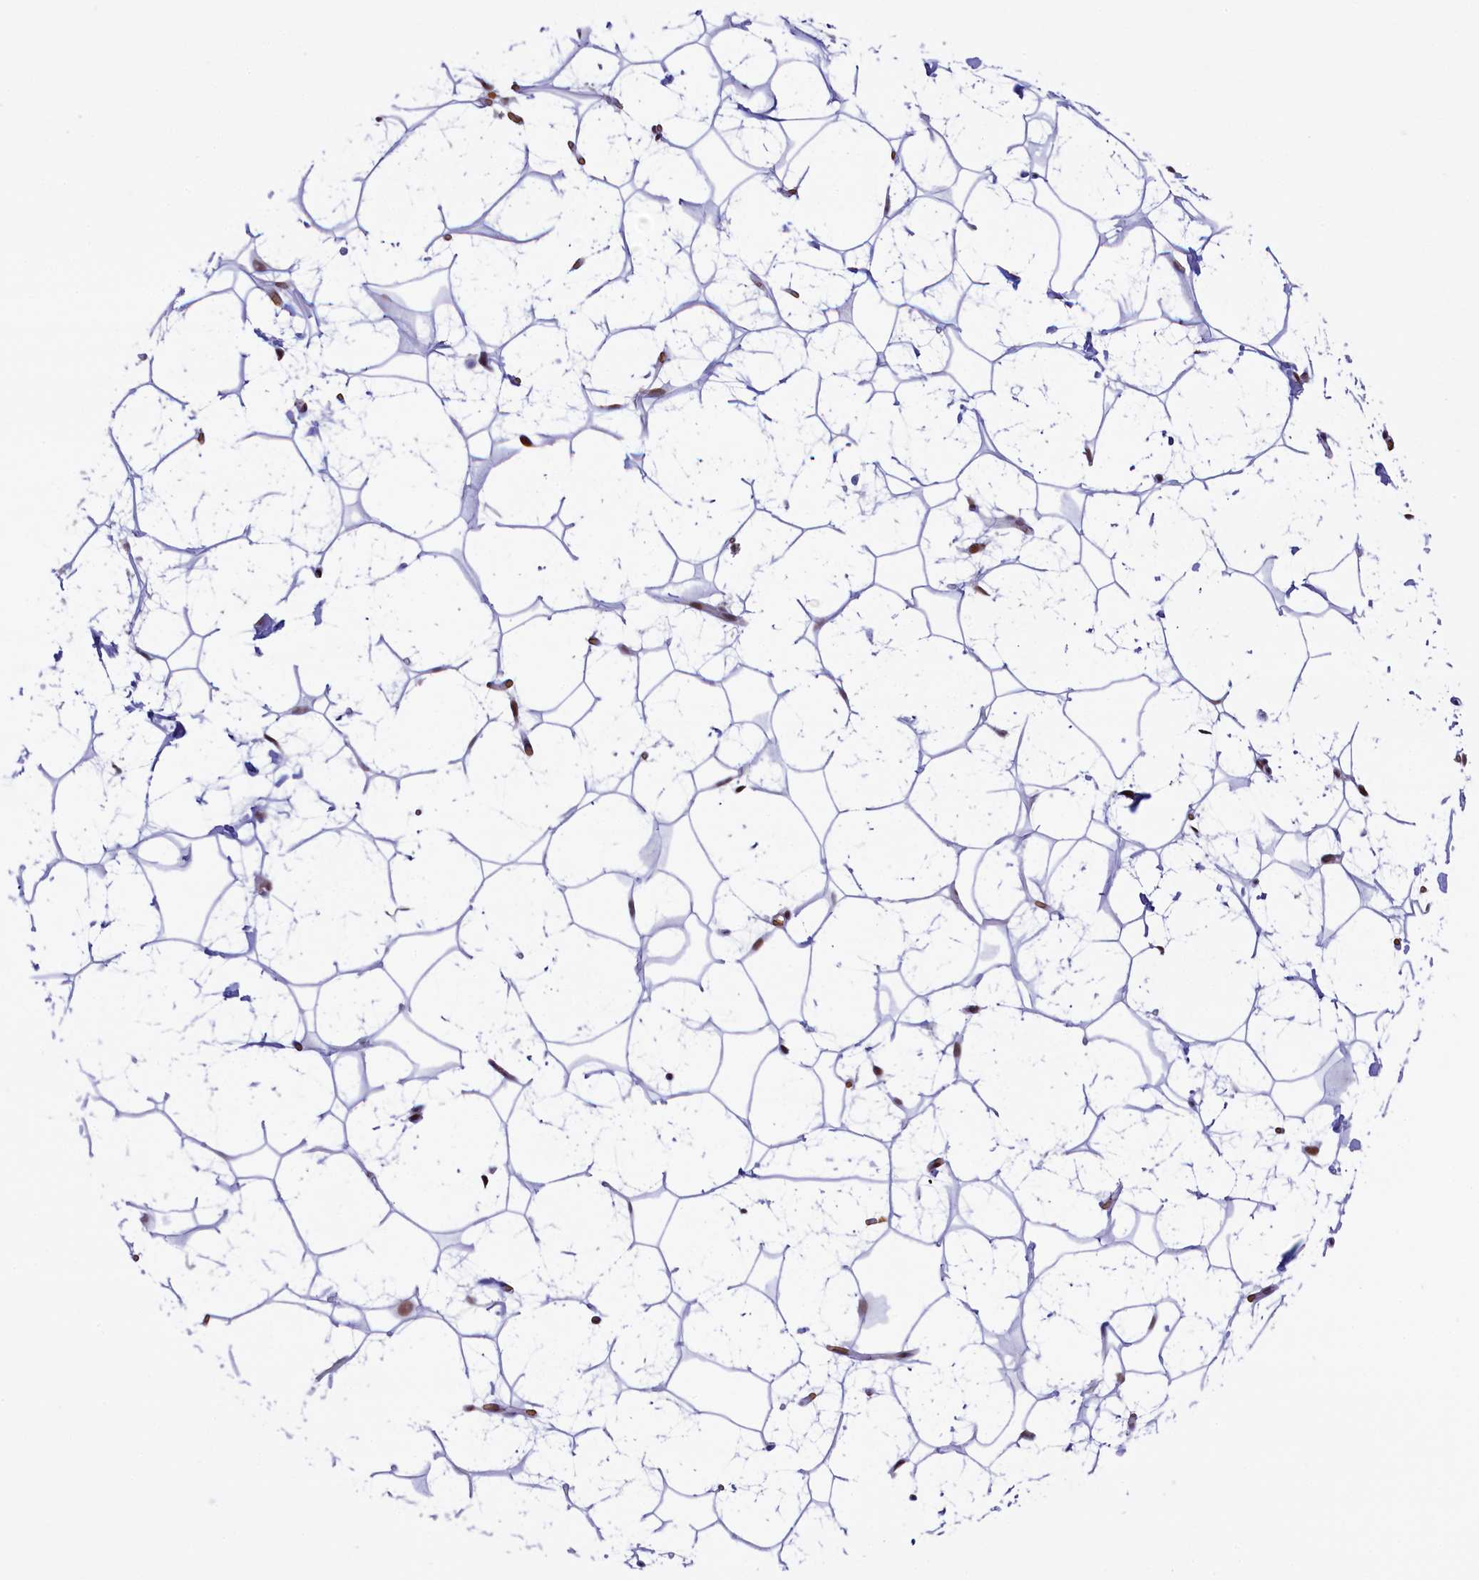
{"staining": {"intensity": "moderate", "quantity": ">75%", "location": "nuclear"}, "tissue": "adipose tissue", "cell_type": "Adipocytes", "image_type": "normal", "snomed": [{"axis": "morphology", "description": "Normal tissue, NOS"}, {"axis": "topography", "description": "Breast"}], "caption": "Adipose tissue stained for a protein (brown) reveals moderate nuclear positive staining in approximately >75% of adipocytes.", "gene": "MPHOSPH8", "patient": {"sex": "female", "age": 26}}